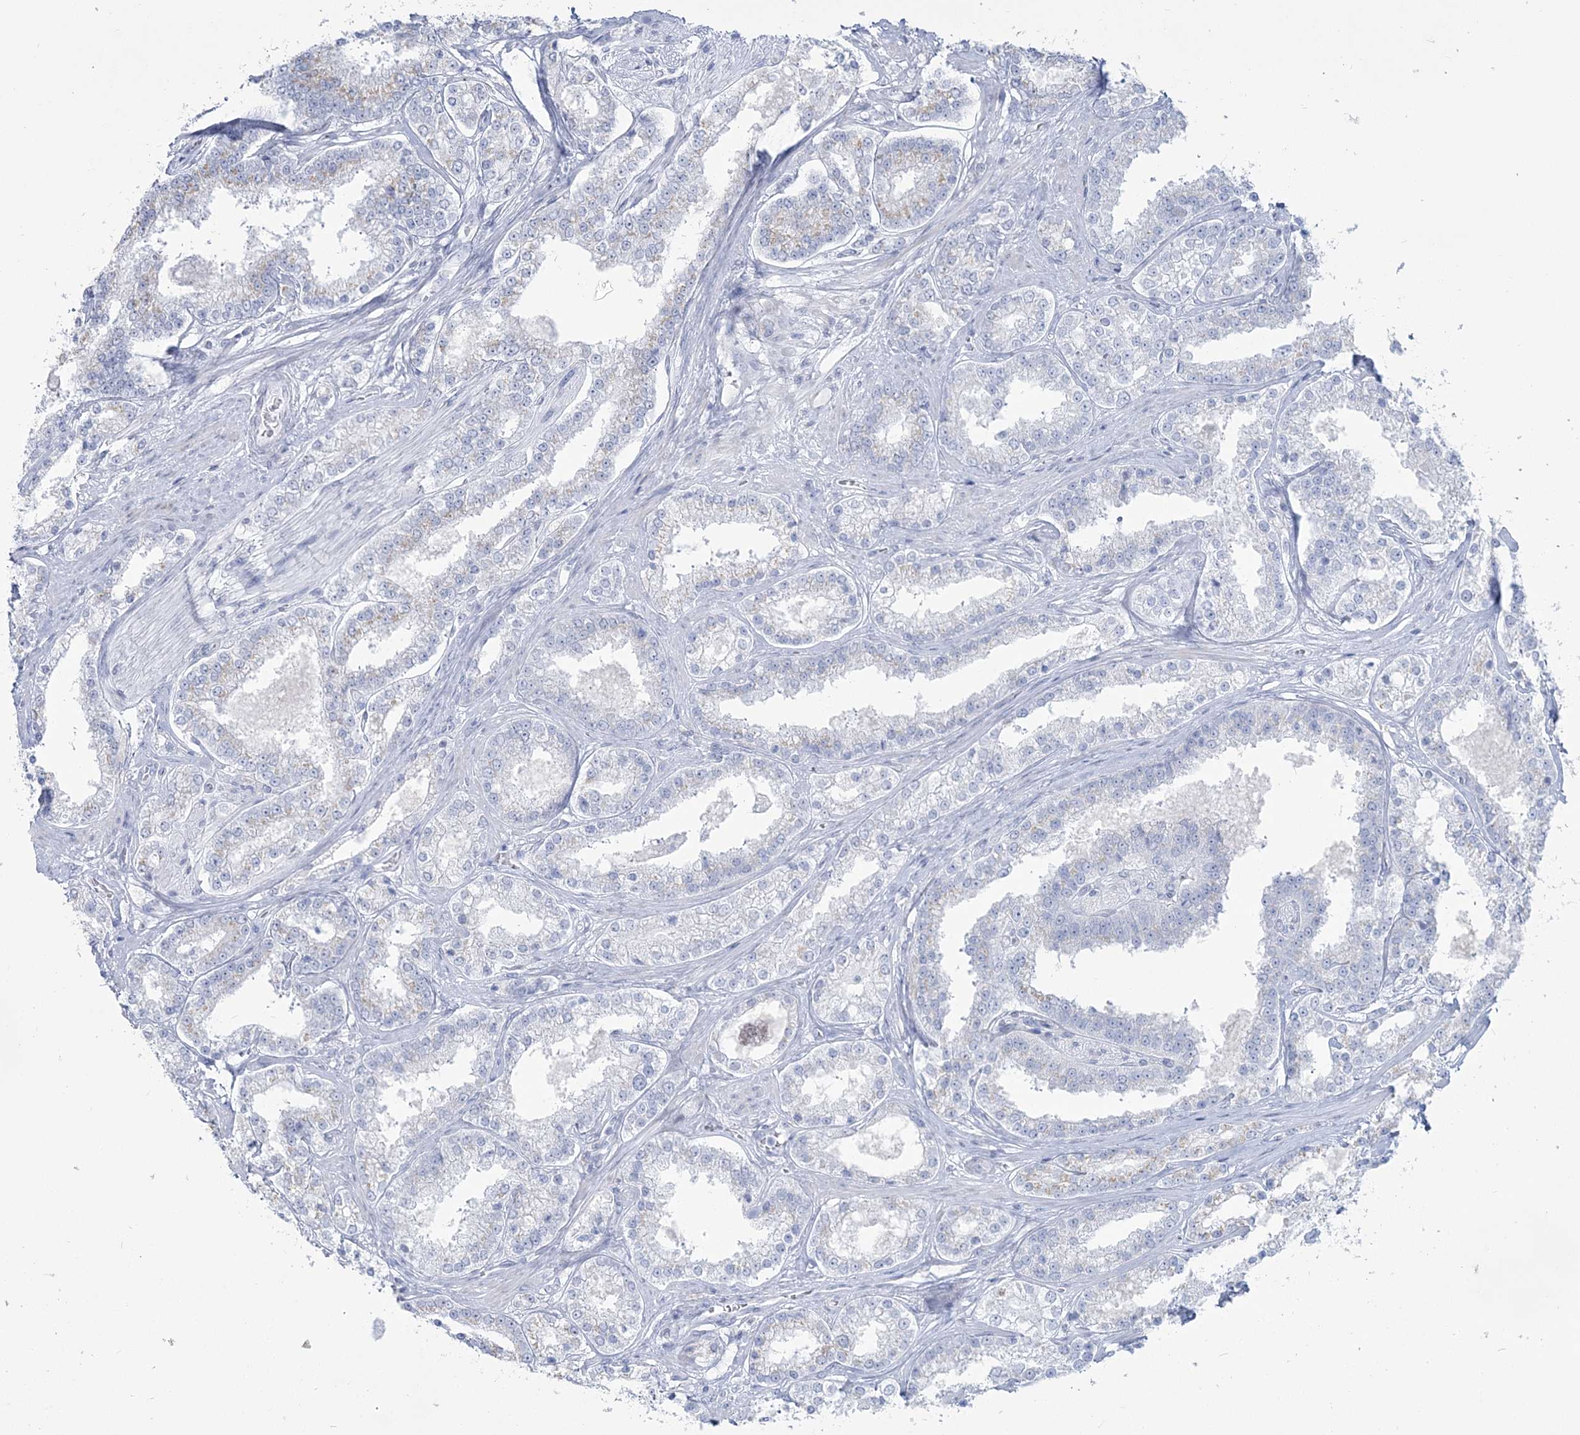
{"staining": {"intensity": "negative", "quantity": "none", "location": "none"}, "tissue": "prostate cancer", "cell_type": "Tumor cells", "image_type": "cancer", "snomed": [{"axis": "morphology", "description": "Normal tissue, NOS"}, {"axis": "morphology", "description": "Adenocarcinoma, High grade"}, {"axis": "topography", "description": "Prostate"}], "caption": "This photomicrograph is of prostate cancer stained with immunohistochemistry to label a protein in brown with the nuclei are counter-stained blue. There is no positivity in tumor cells. The staining was performed using DAB (3,3'-diaminobenzidine) to visualize the protein expression in brown, while the nuclei were stained in blue with hematoxylin (Magnification: 20x).", "gene": "ZNF843", "patient": {"sex": "male", "age": 83}}